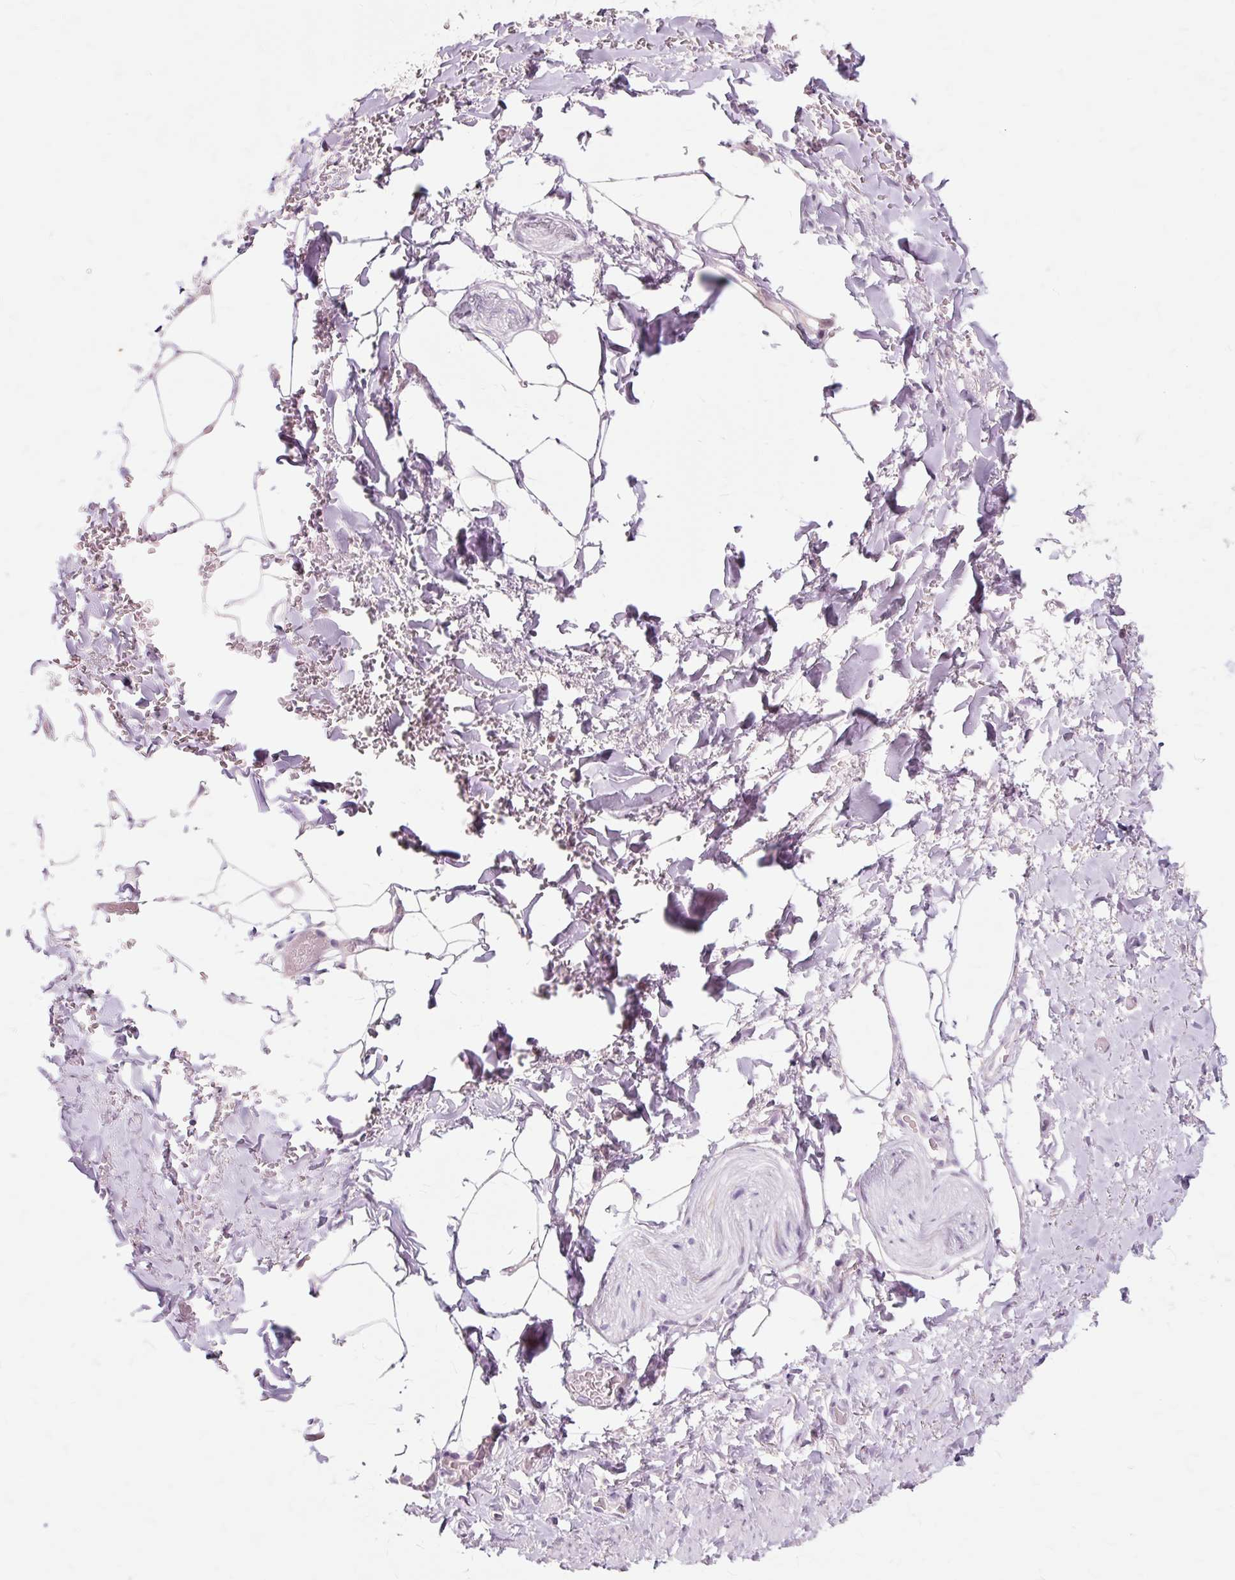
{"staining": {"intensity": "negative", "quantity": "none", "location": "none"}, "tissue": "adipose tissue", "cell_type": "Adipocytes", "image_type": "normal", "snomed": [{"axis": "morphology", "description": "Normal tissue, NOS"}, {"axis": "topography", "description": "Vagina"}, {"axis": "topography", "description": "Peripheral nerve tissue"}], "caption": "An immunohistochemistry (IHC) histopathology image of benign adipose tissue is shown. There is no staining in adipocytes of adipose tissue. Brightfield microscopy of immunohistochemistry (IHC) stained with DAB (3,3'-diaminobenzidine) (brown) and hematoxylin (blue), captured at high magnification.", "gene": "IRX2", "patient": {"sex": "female", "age": 71}}